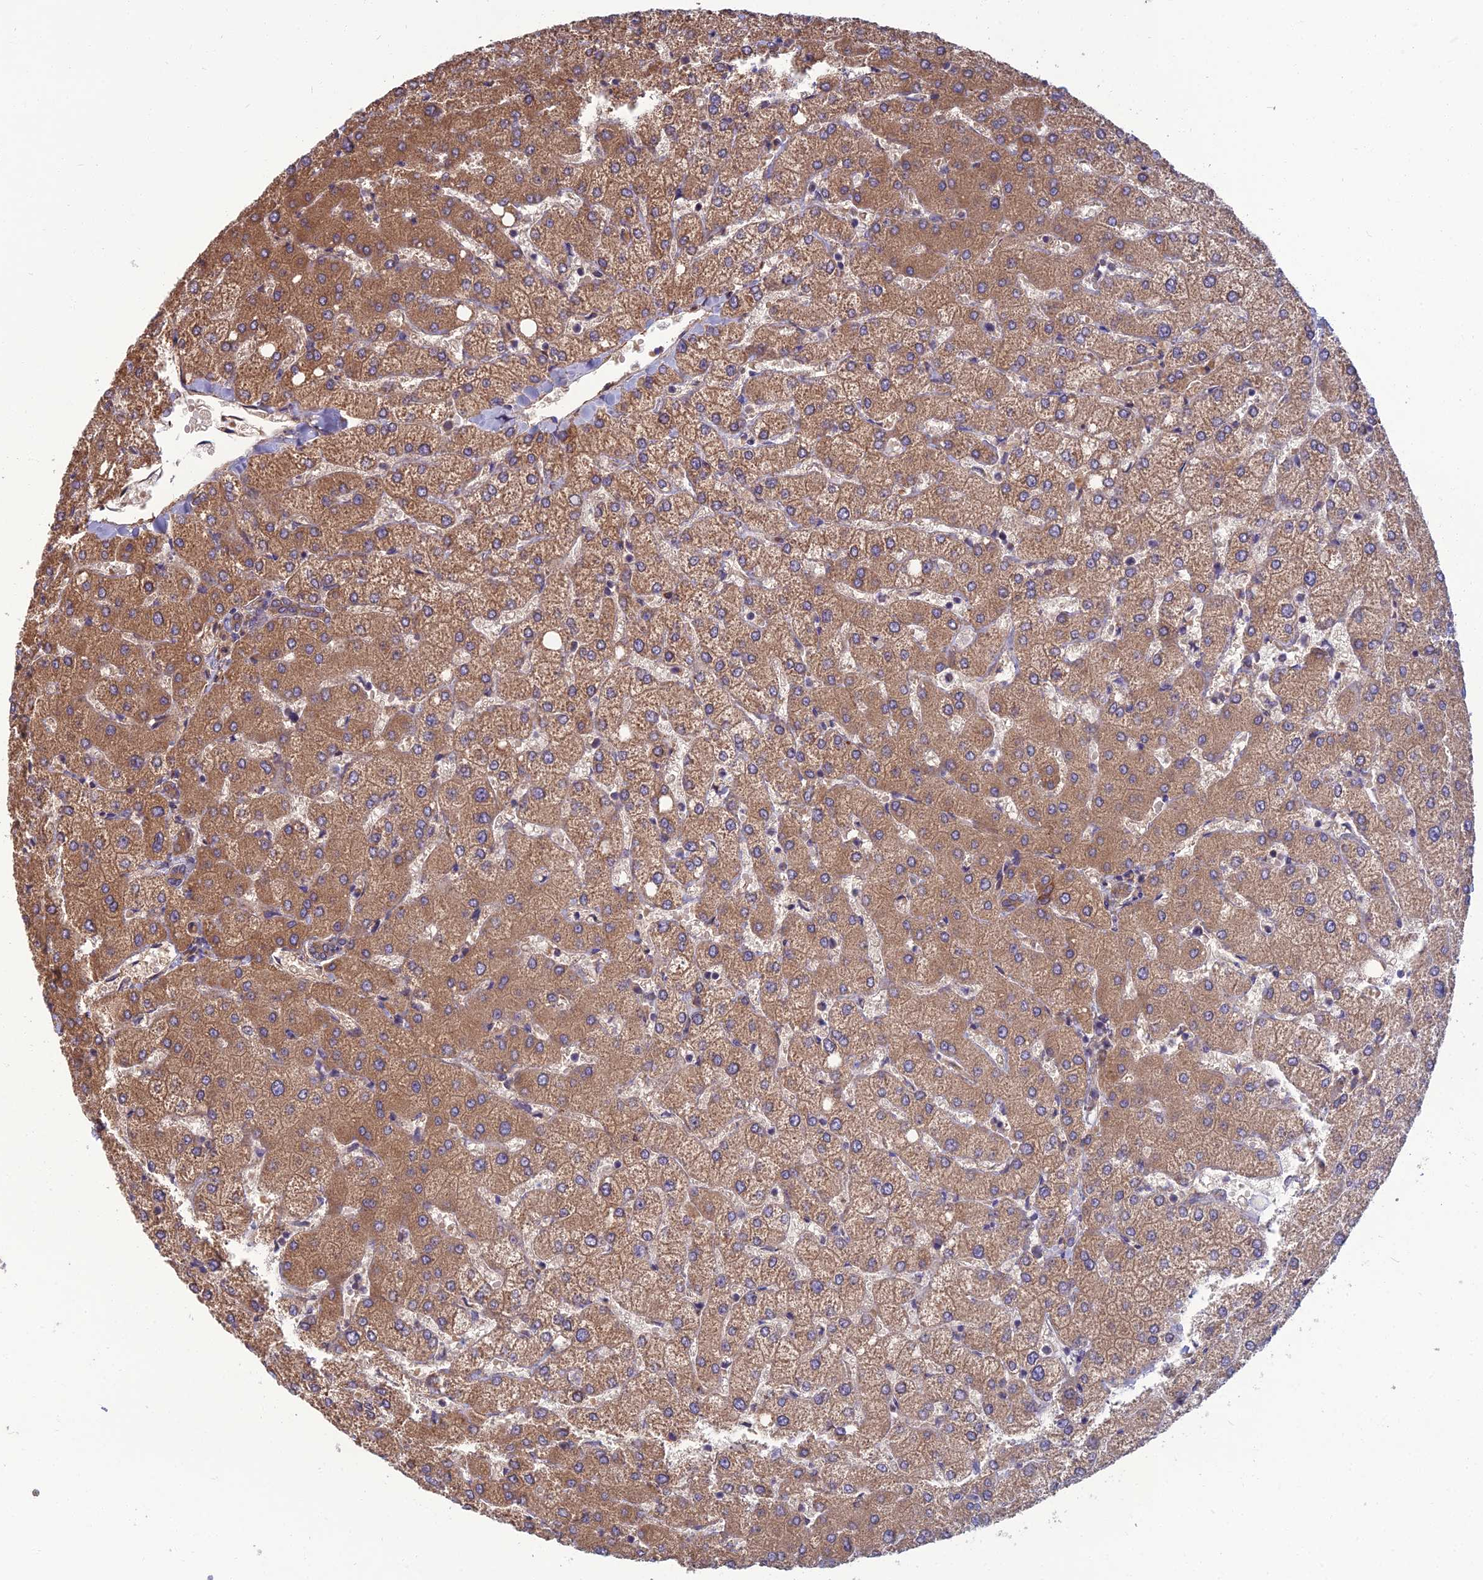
{"staining": {"intensity": "weak", "quantity": ">75%", "location": "cytoplasmic/membranous"}, "tissue": "liver", "cell_type": "Cholangiocytes", "image_type": "normal", "snomed": [{"axis": "morphology", "description": "Normal tissue, NOS"}, {"axis": "topography", "description": "Liver"}], "caption": "Immunohistochemistry of benign liver displays low levels of weak cytoplasmic/membranous staining in about >75% of cholangiocytes. Nuclei are stained in blue.", "gene": "WDR24", "patient": {"sex": "female", "age": 54}}